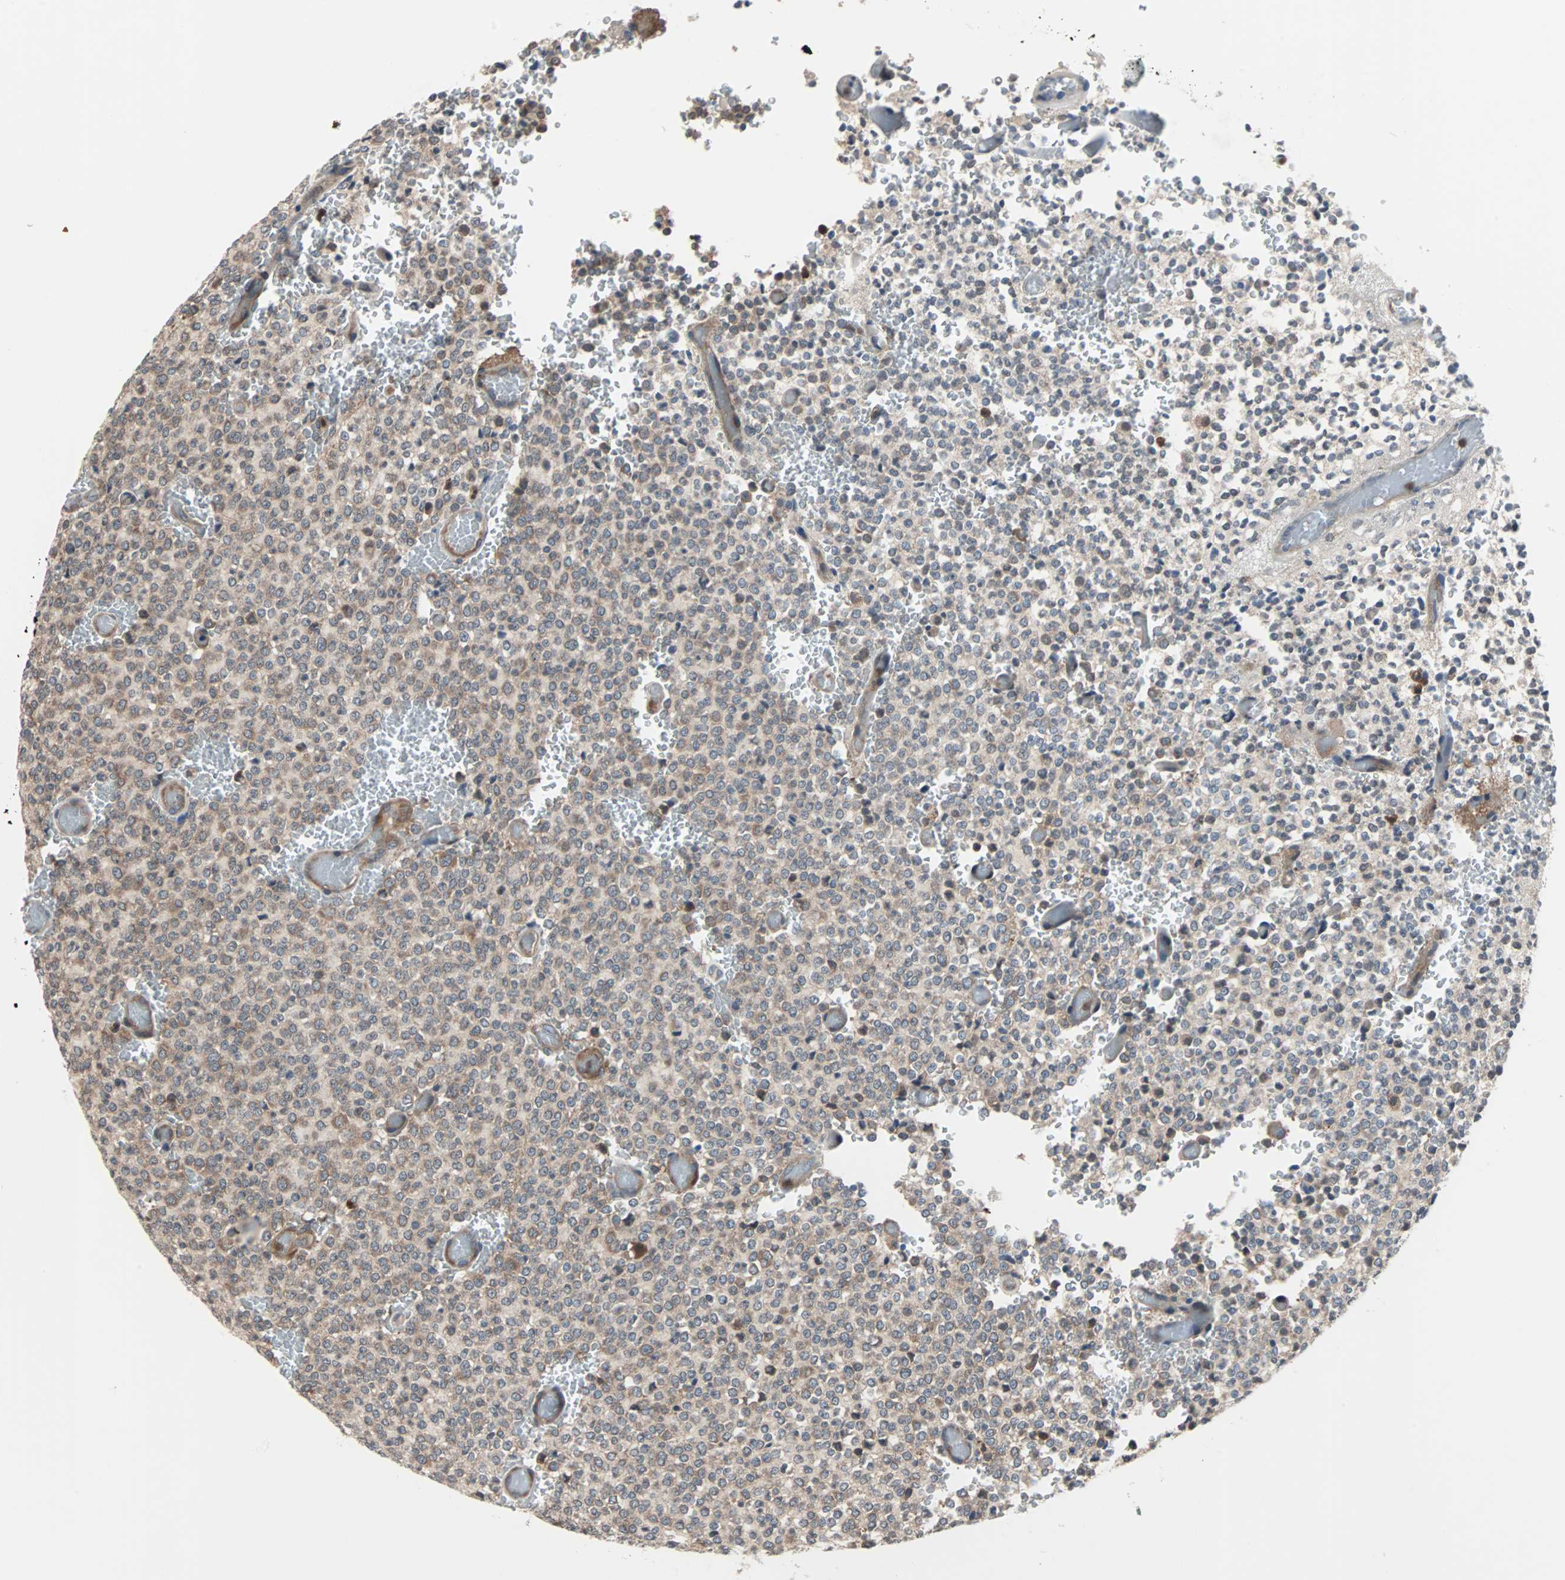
{"staining": {"intensity": "weak", "quantity": ">75%", "location": "cytoplasmic/membranous"}, "tissue": "glioma", "cell_type": "Tumor cells", "image_type": "cancer", "snomed": [{"axis": "morphology", "description": "Glioma, malignant, High grade"}, {"axis": "topography", "description": "pancreas cauda"}], "caption": "Immunohistochemistry of human glioma exhibits low levels of weak cytoplasmic/membranous expression in about >75% of tumor cells.", "gene": "PAK1", "patient": {"sex": "male", "age": 60}}